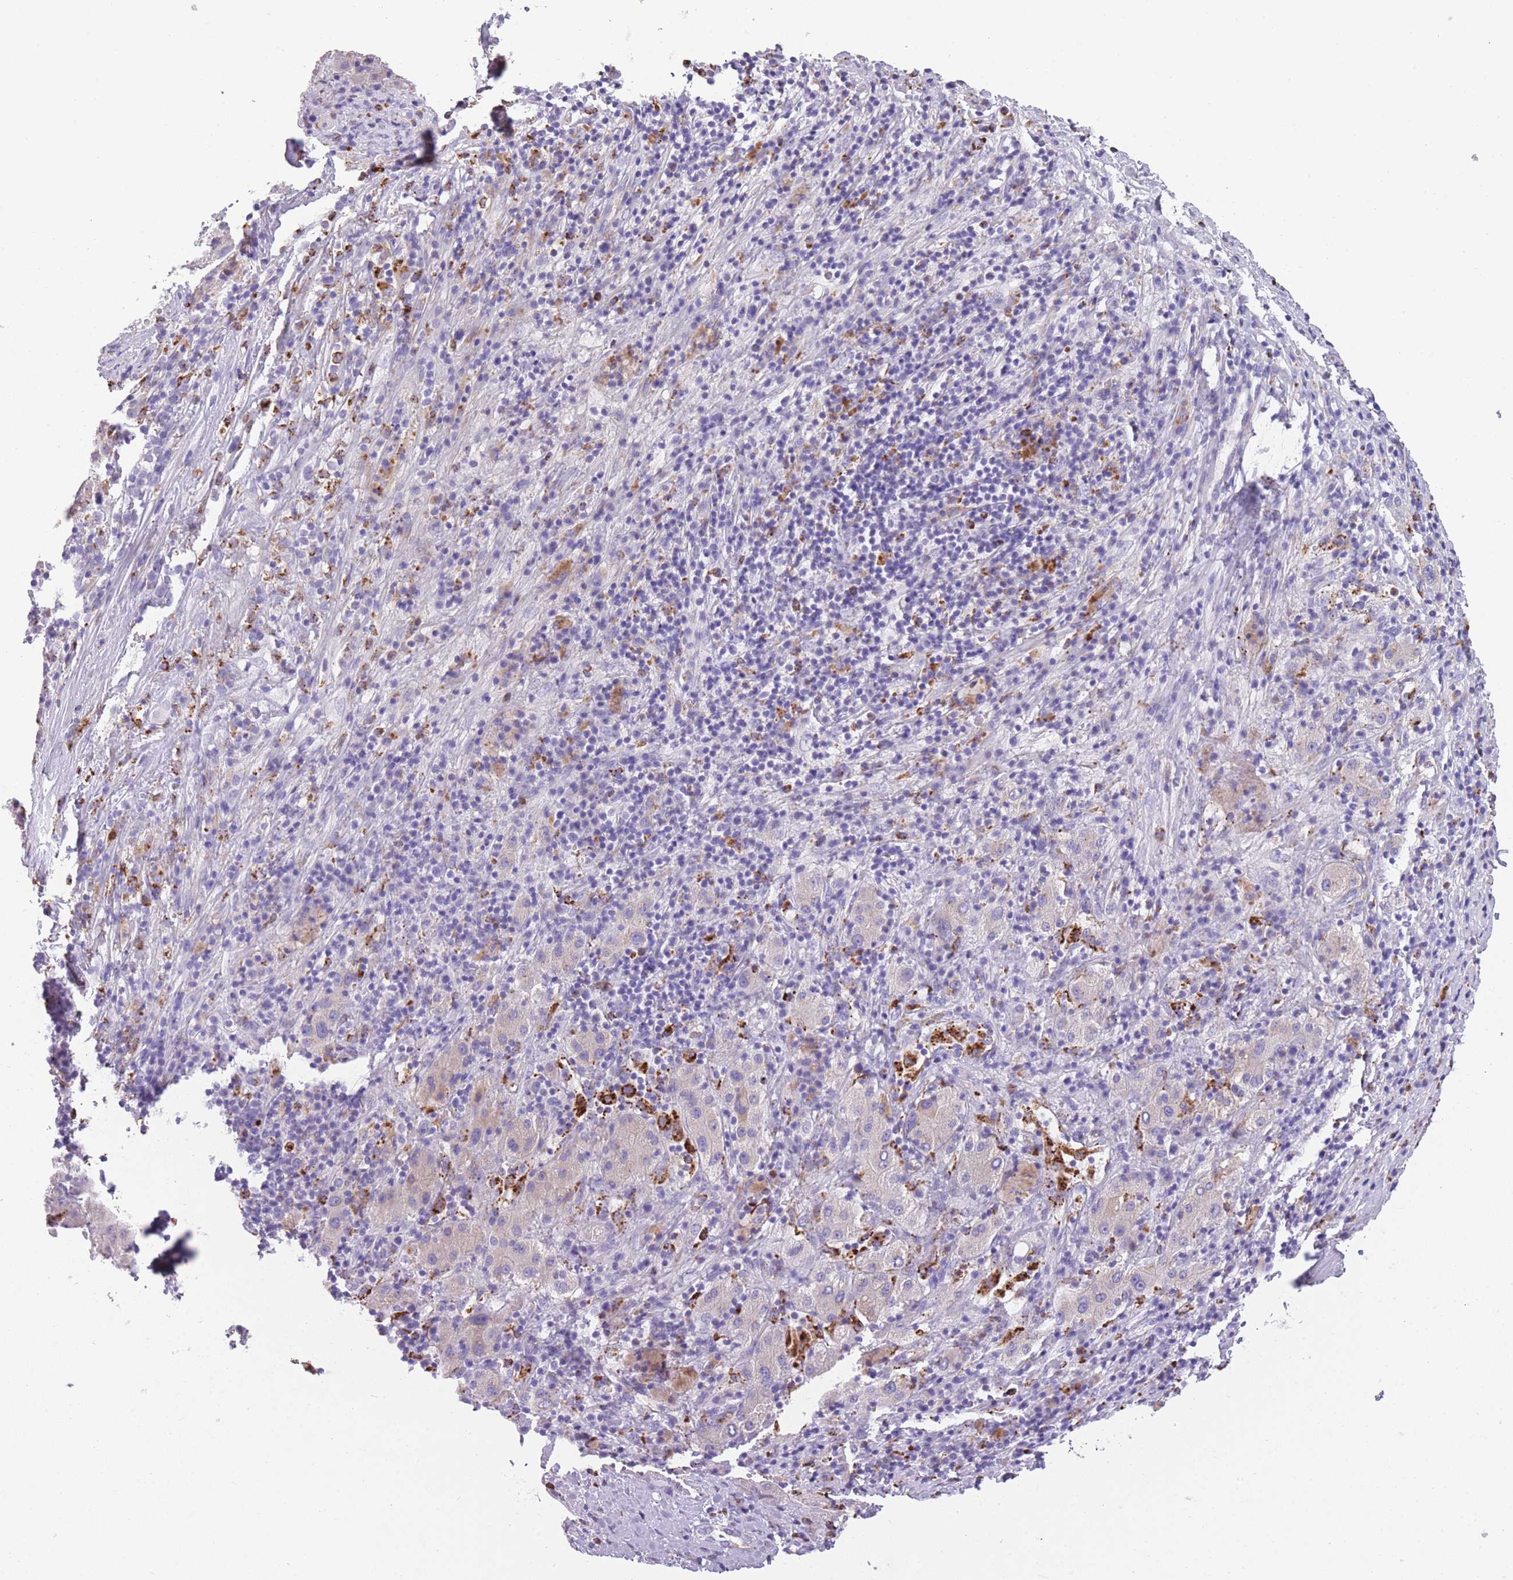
{"staining": {"intensity": "weak", "quantity": "25%-75%", "location": "cytoplasmic/membranous"}, "tissue": "liver cancer", "cell_type": "Tumor cells", "image_type": "cancer", "snomed": [{"axis": "morphology", "description": "Carcinoma, Hepatocellular, NOS"}, {"axis": "topography", "description": "Liver"}], "caption": "Immunohistochemical staining of hepatocellular carcinoma (liver) demonstrates weak cytoplasmic/membranous protein staining in about 25%-75% of tumor cells.", "gene": "GNAT1", "patient": {"sex": "female", "age": 58}}